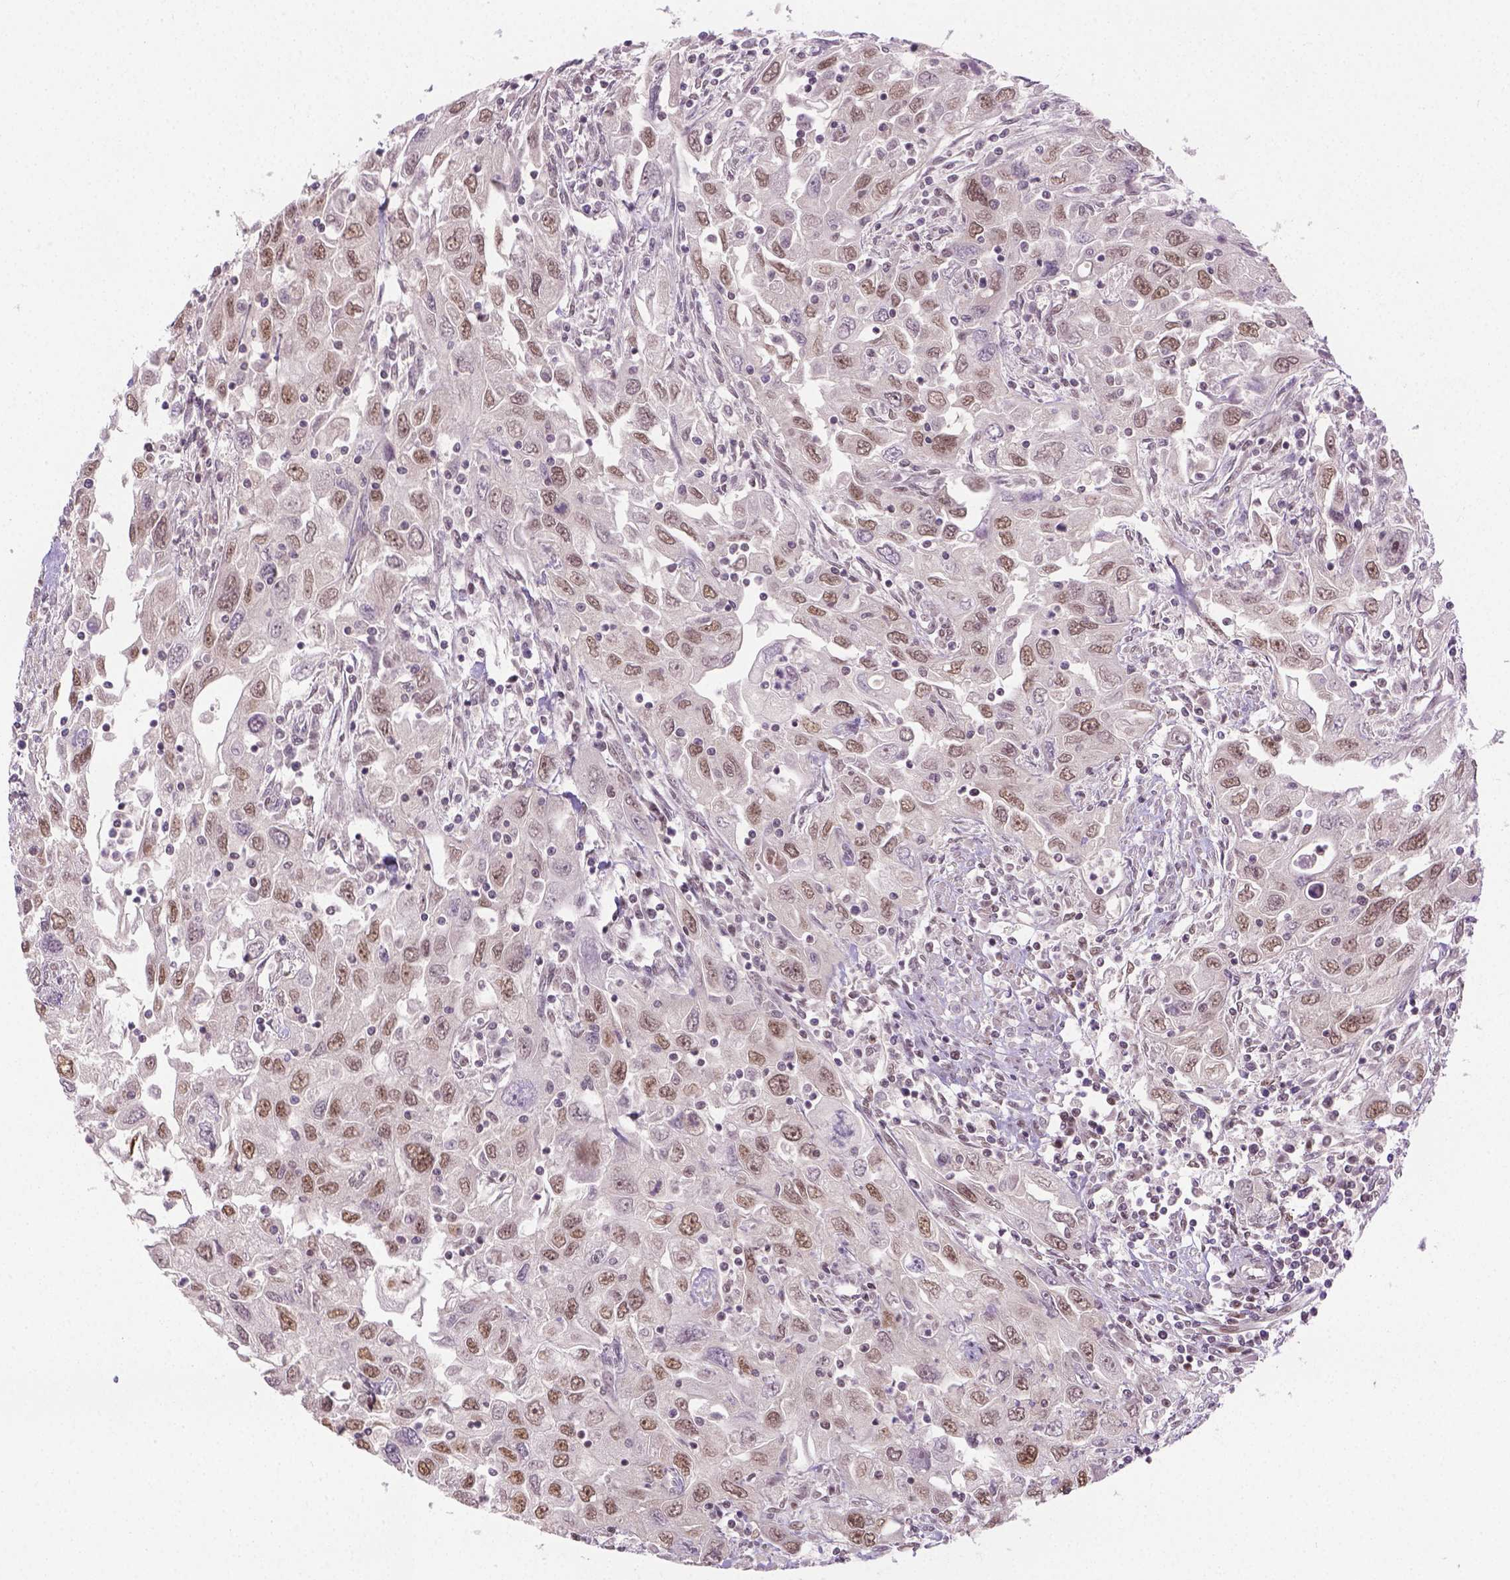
{"staining": {"intensity": "weak", "quantity": ">75%", "location": "nuclear"}, "tissue": "urothelial cancer", "cell_type": "Tumor cells", "image_type": "cancer", "snomed": [{"axis": "morphology", "description": "Urothelial carcinoma, High grade"}, {"axis": "topography", "description": "Urinary bladder"}], "caption": "Tumor cells display low levels of weak nuclear expression in about >75% of cells in urothelial cancer. Nuclei are stained in blue.", "gene": "FANCE", "patient": {"sex": "male", "age": 76}}